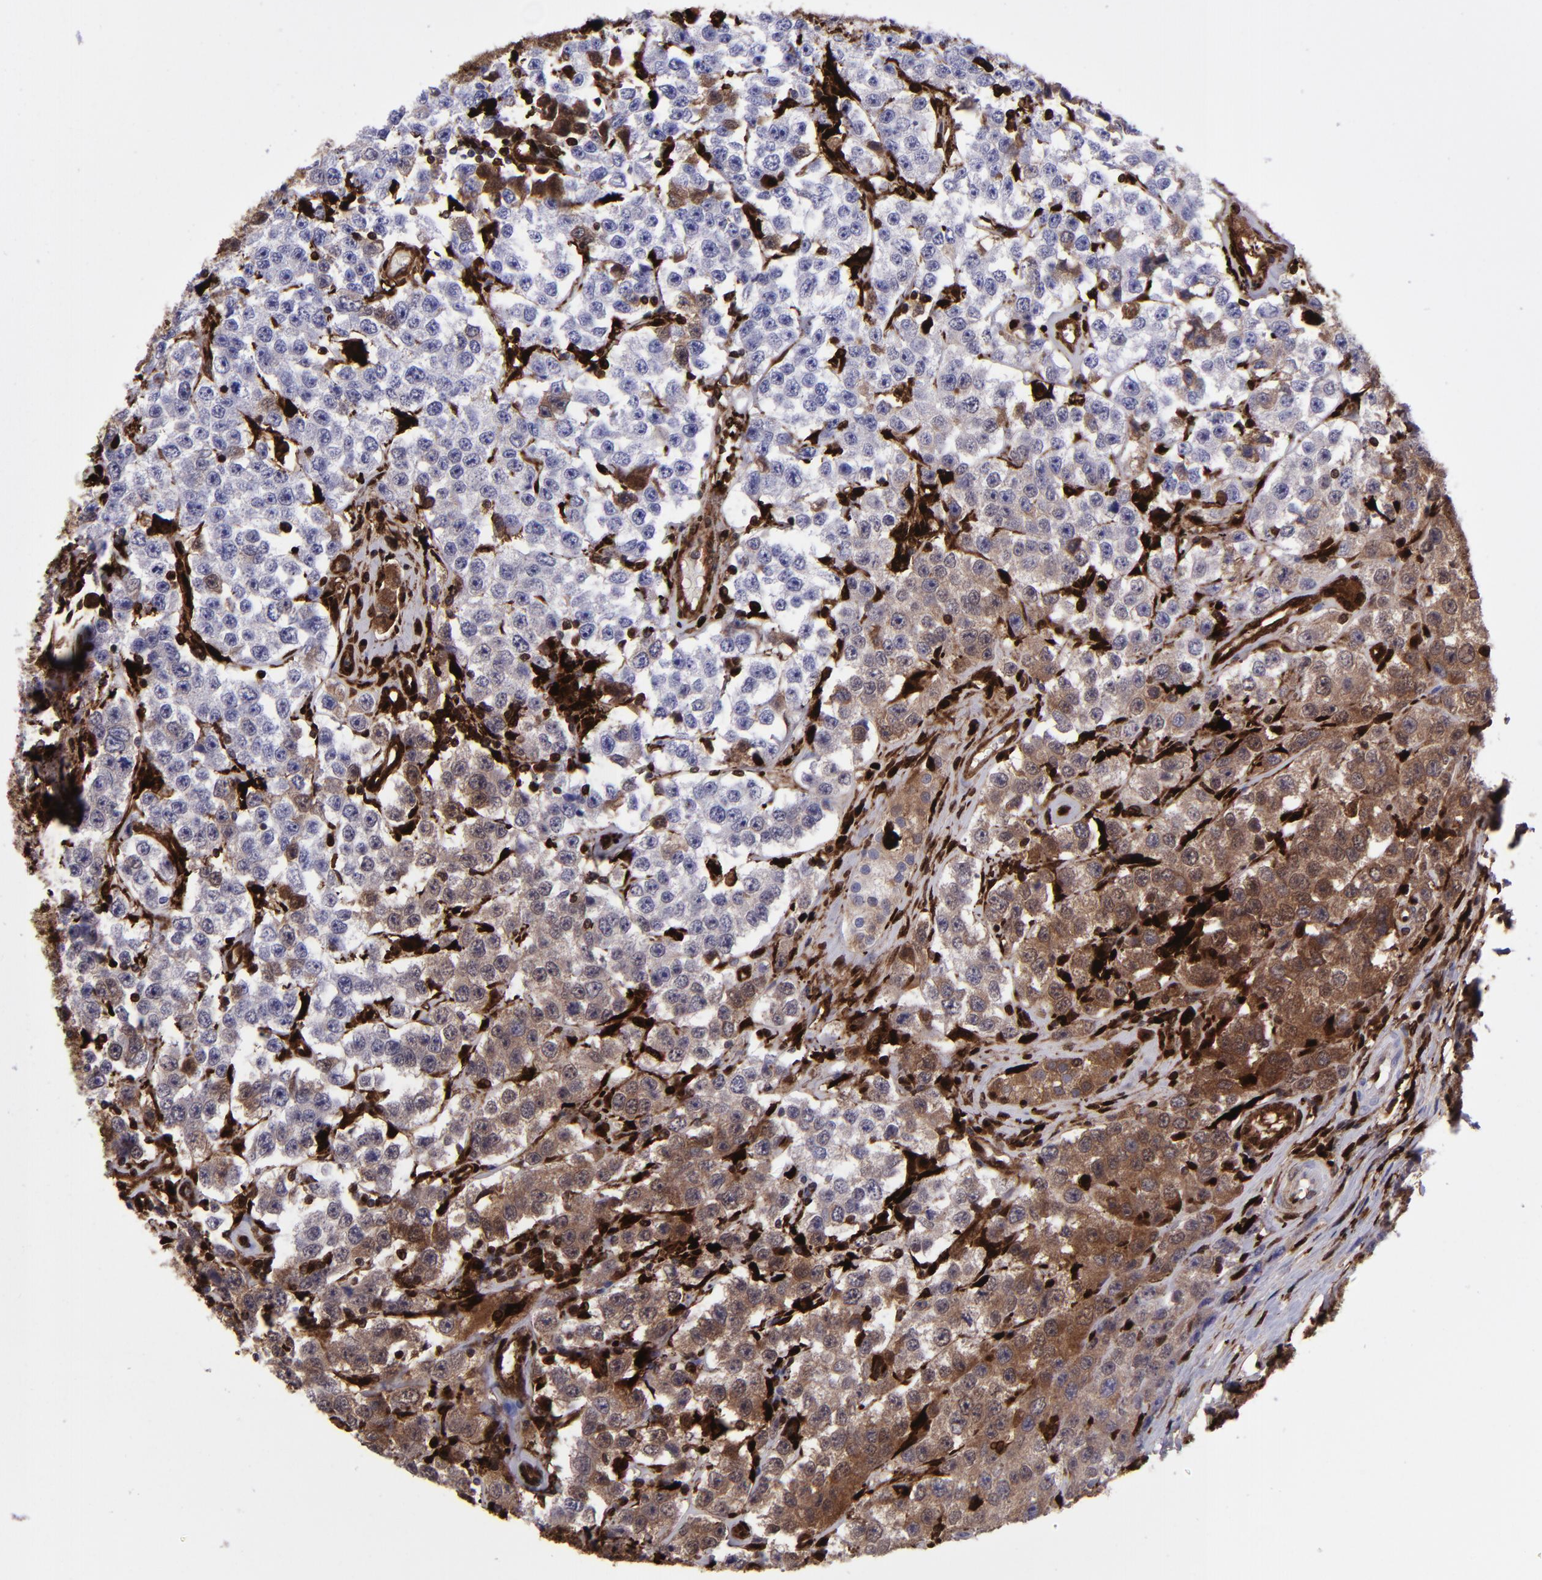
{"staining": {"intensity": "moderate", "quantity": "25%-75%", "location": "cytoplasmic/membranous"}, "tissue": "testis cancer", "cell_type": "Tumor cells", "image_type": "cancer", "snomed": [{"axis": "morphology", "description": "Seminoma, NOS"}, {"axis": "topography", "description": "Testis"}], "caption": "Testis seminoma stained with DAB (3,3'-diaminobenzidine) immunohistochemistry (IHC) shows medium levels of moderate cytoplasmic/membranous staining in approximately 25%-75% of tumor cells. (DAB IHC with brightfield microscopy, high magnification).", "gene": "TYMP", "patient": {"sex": "male", "age": 52}}